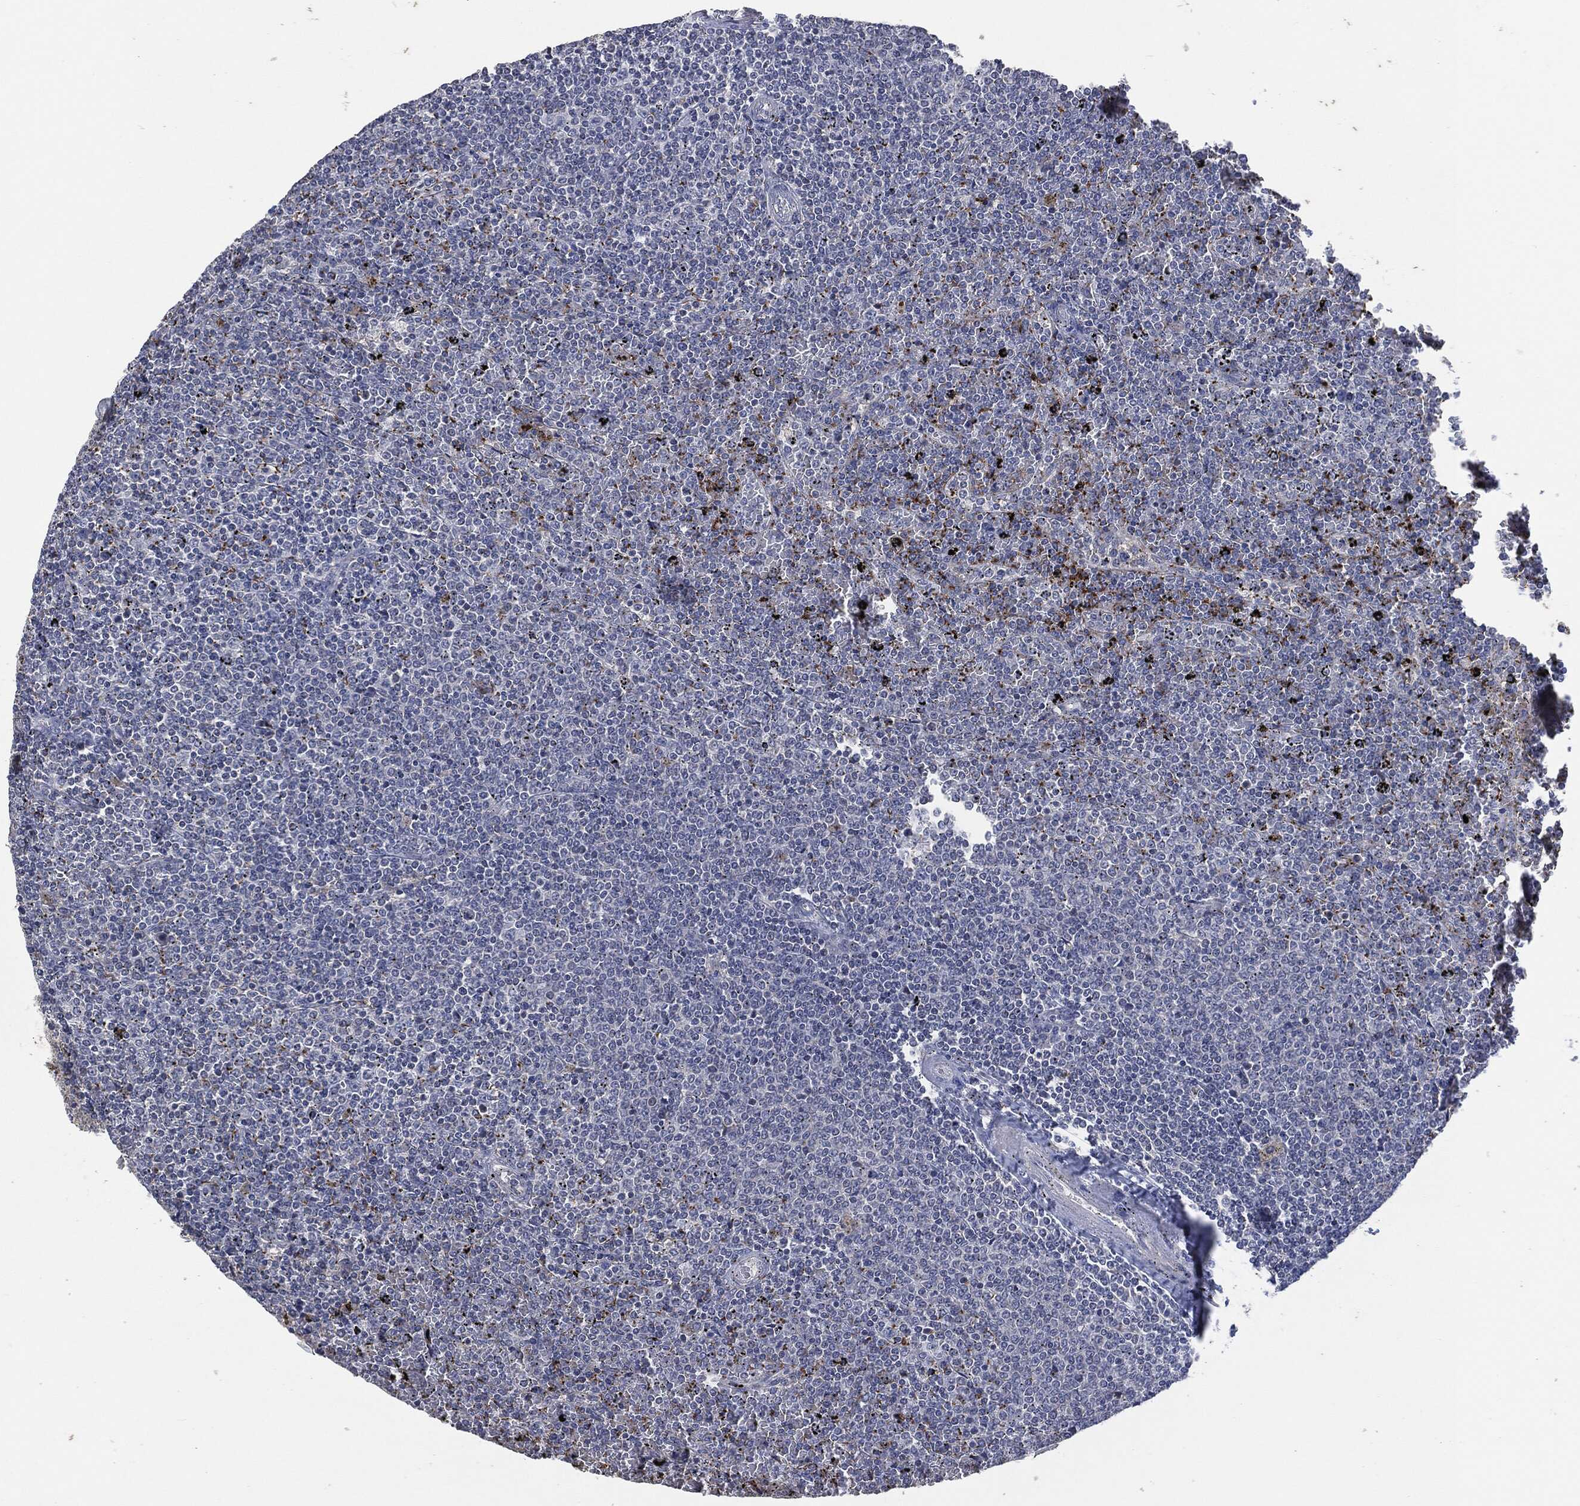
{"staining": {"intensity": "negative", "quantity": "none", "location": "none"}, "tissue": "lymphoma", "cell_type": "Tumor cells", "image_type": "cancer", "snomed": [{"axis": "morphology", "description": "Malignant lymphoma, non-Hodgkin's type, Low grade"}, {"axis": "topography", "description": "Spleen"}], "caption": "Malignant lymphoma, non-Hodgkin's type (low-grade) was stained to show a protein in brown. There is no significant expression in tumor cells. (Stains: DAB (3,3'-diaminobenzidine) immunohistochemistry with hematoxylin counter stain, Microscopy: brightfield microscopy at high magnification).", "gene": "CD33", "patient": {"sex": "female", "age": 77}}